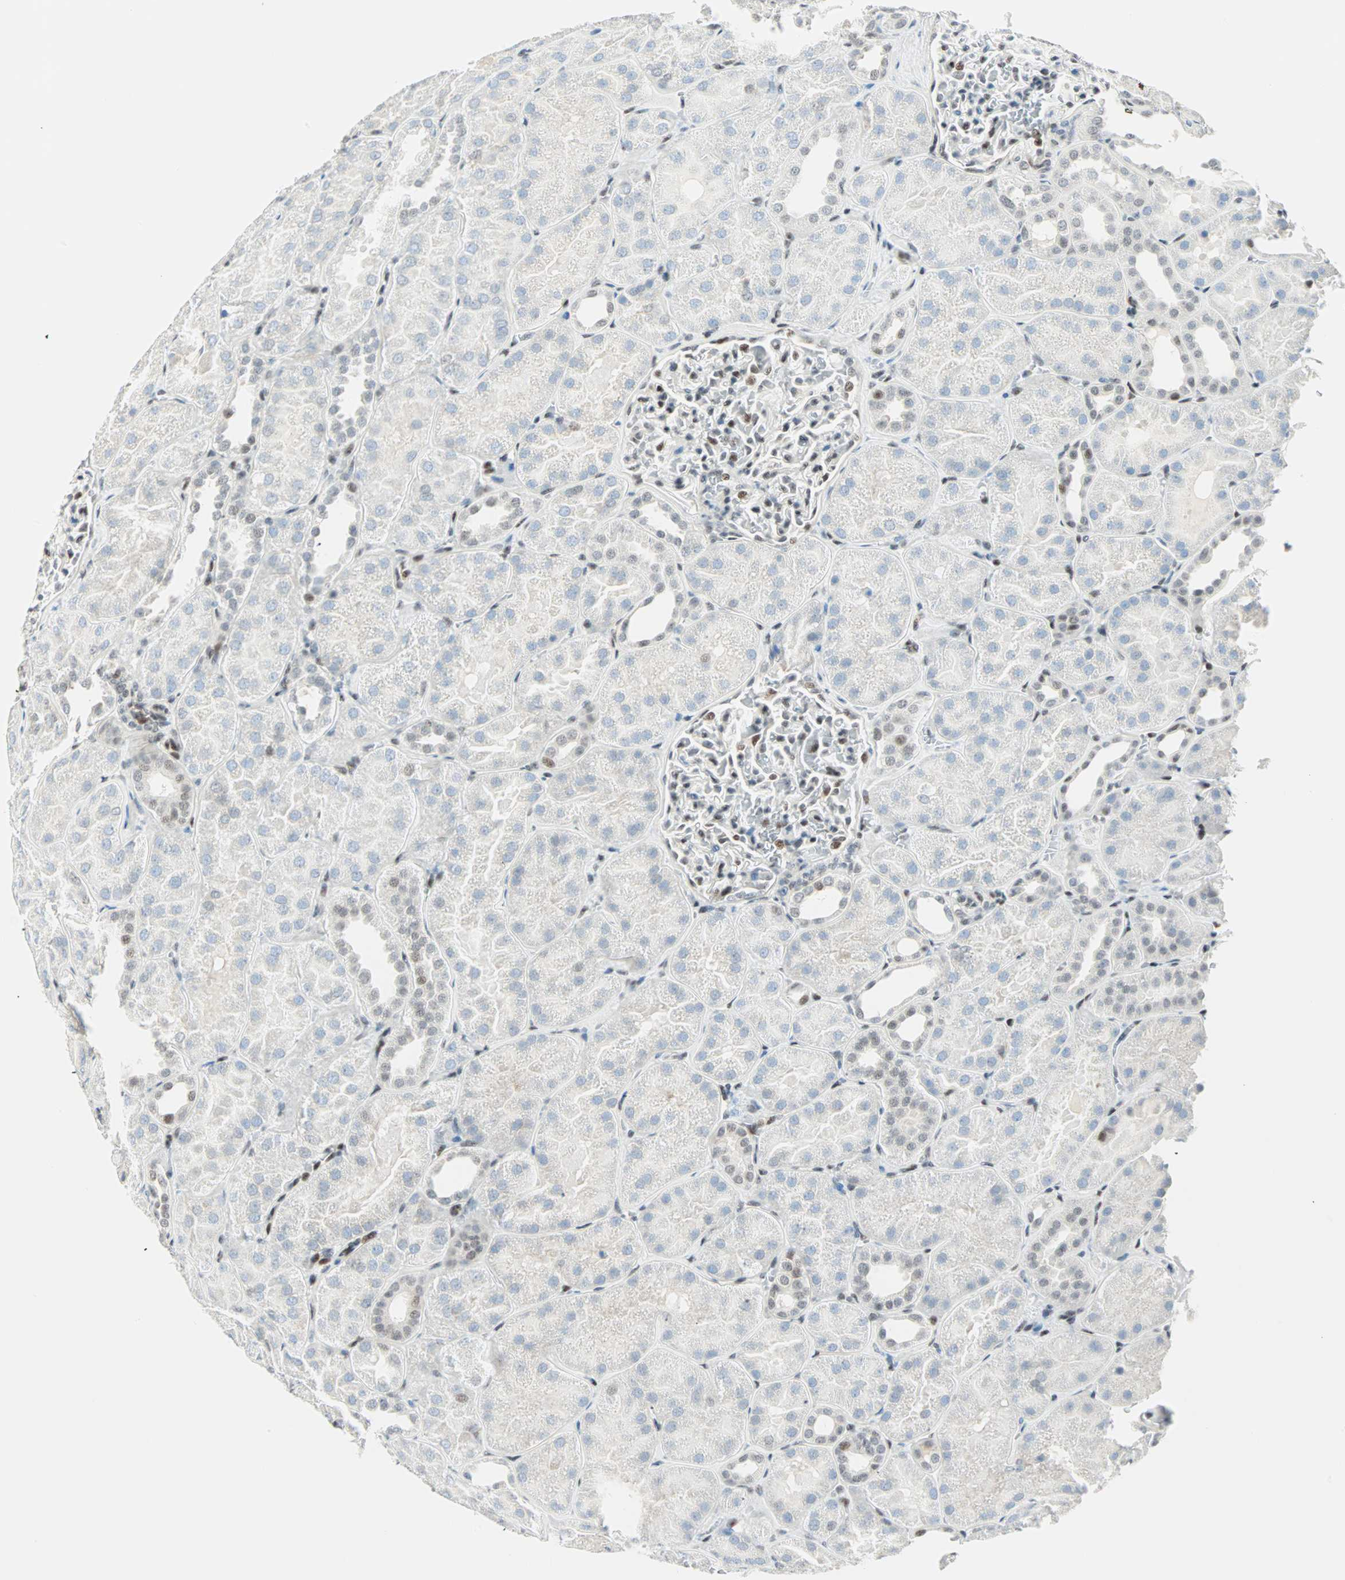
{"staining": {"intensity": "moderate", "quantity": "<25%", "location": "nuclear"}, "tissue": "kidney", "cell_type": "Cells in glomeruli", "image_type": "normal", "snomed": [{"axis": "morphology", "description": "Normal tissue, NOS"}, {"axis": "topography", "description": "Kidney"}], "caption": "IHC of normal kidney exhibits low levels of moderate nuclear staining in about <25% of cells in glomeruli. Nuclei are stained in blue.", "gene": "PKNOX1", "patient": {"sex": "male", "age": 28}}